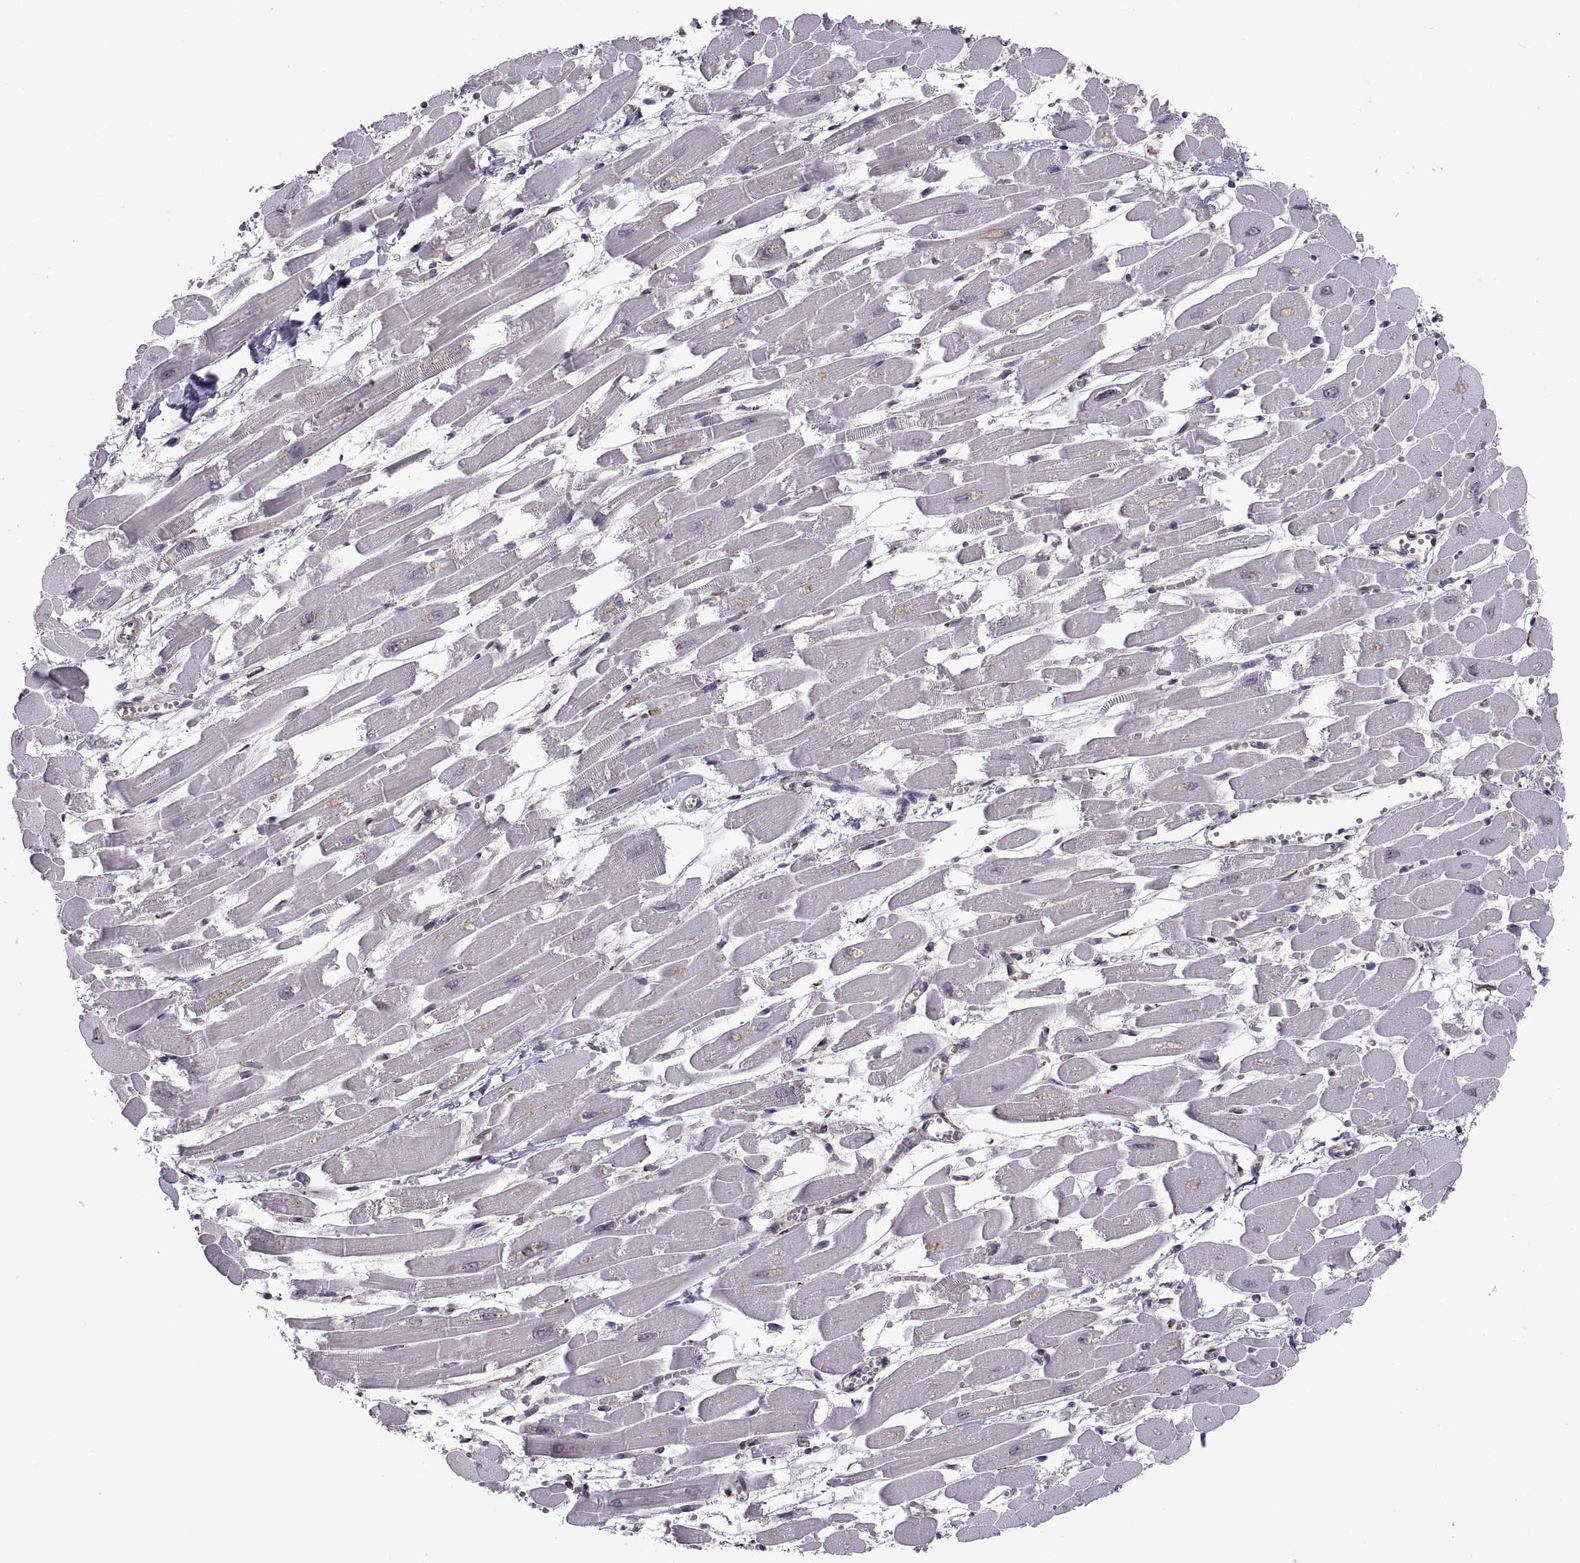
{"staining": {"intensity": "negative", "quantity": "none", "location": "none"}, "tissue": "heart muscle", "cell_type": "Cardiomyocytes", "image_type": "normal", "snomed": [{"axis": "morphology", "description": "Normal tissue, NOS"}, {"axis": "topography", "description": "Heart"}], "caption": "Immunohistochemistry of normal human heart muscle displays no staining in cardiomyocytes. (IHC, brightfield microscopy, high magnification).", "gene": "ARRB1", "patient": {"sex": "female", "age": 52}}